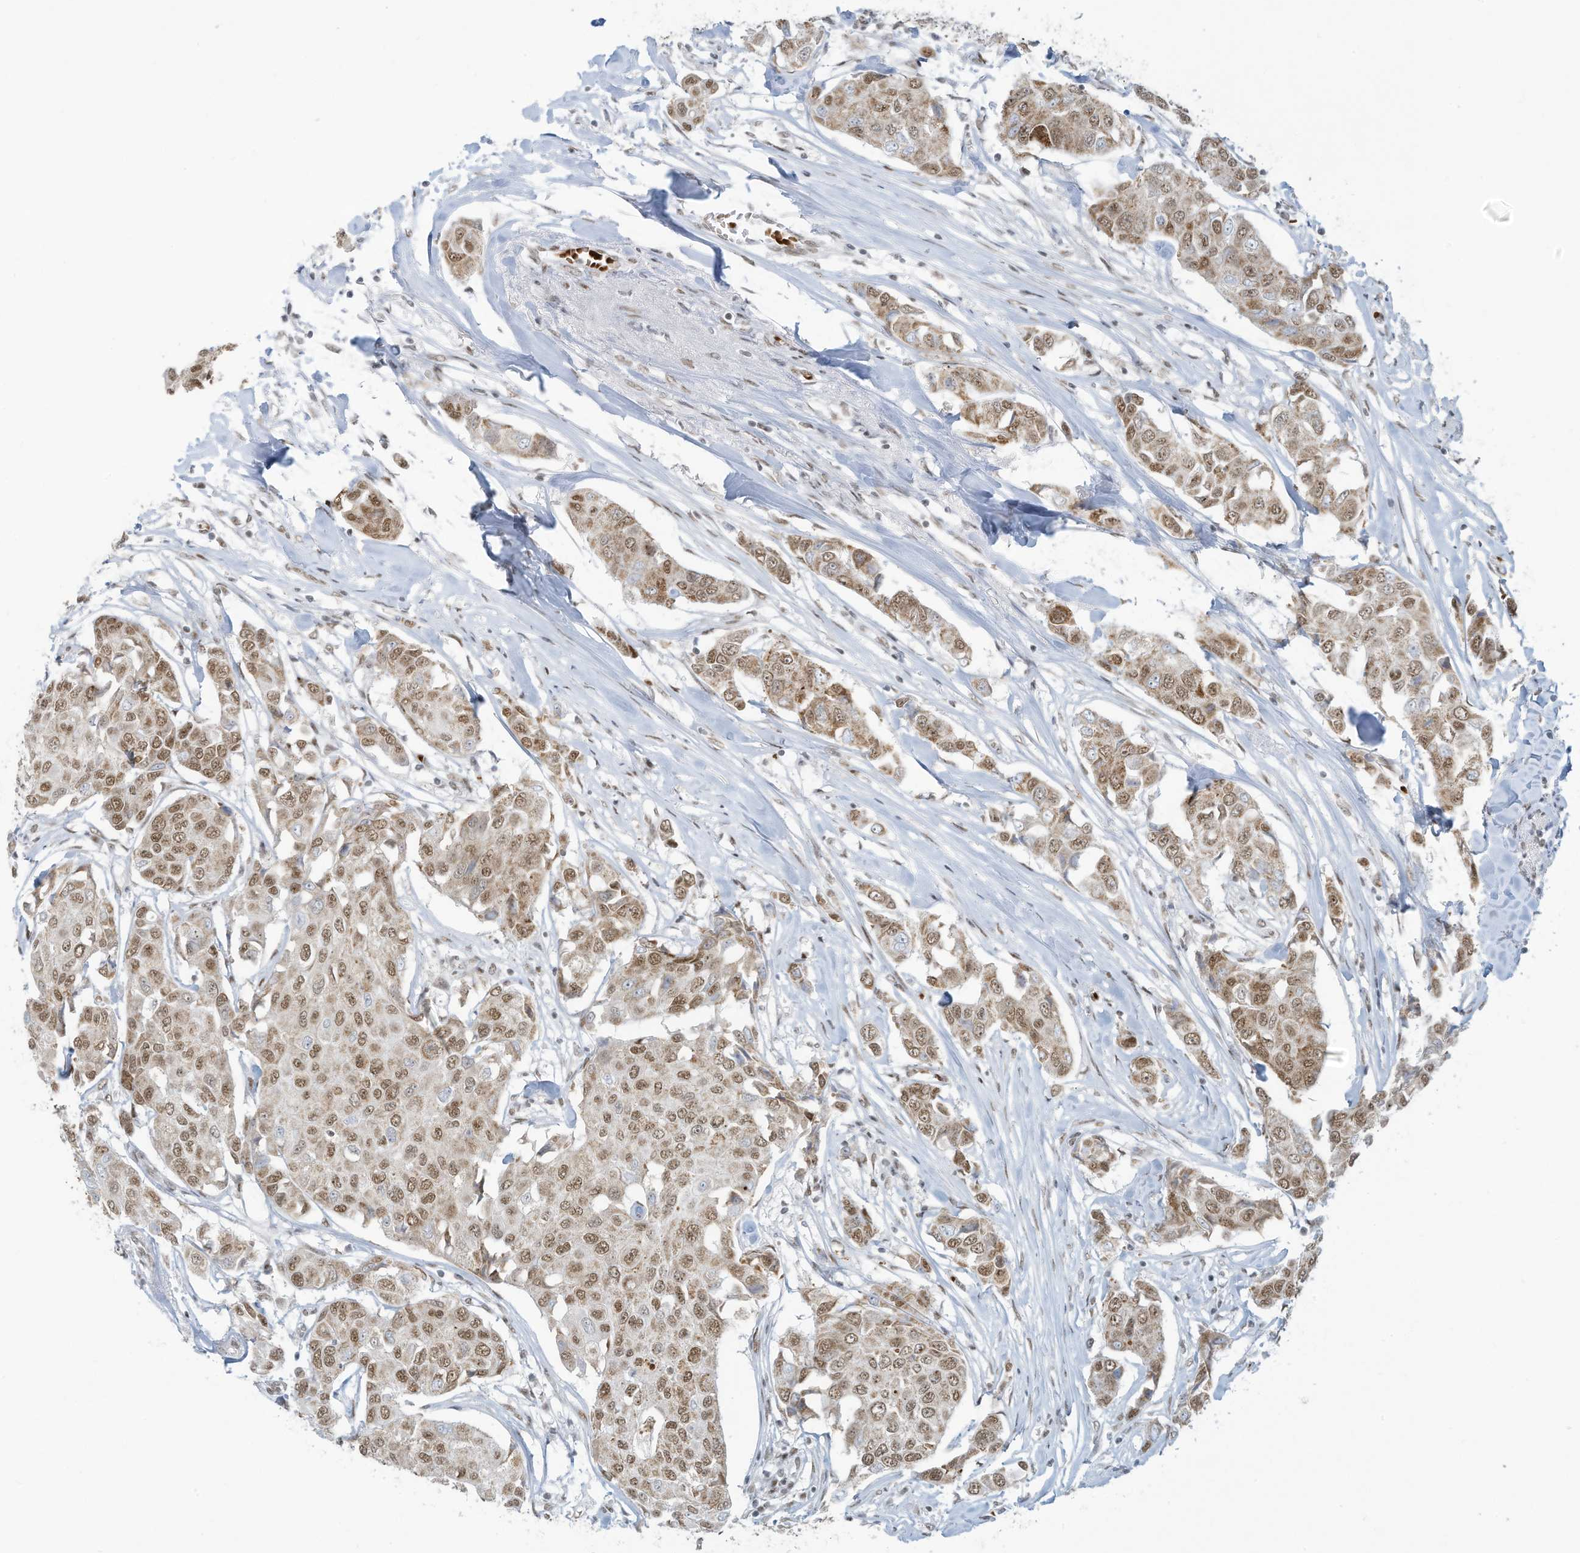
{"staining": {"intensity": "moderate", "quantity": ">75%", "location": "nuclear"}, "tissue": "breast cancer", "cell_type": "Tumor cells", "image_type": "cancer", "snomed": [{"axis": "morphology", "description": "Duct carcinoma"}, {"axis": "topography", "description": "Breast"}], "caption": "Immunohistochemical staining of breast cancer (invasive ductal carcinoma) shows moderate nuclear protein staining in about >75% of tumor cells. The staining was performed using DAB, with brown indicating positive protein expression. Nuclei are stained blue with hematoxylin.", "gene": "ECT2L", "patient": {"sex": "female", "age": 80}}